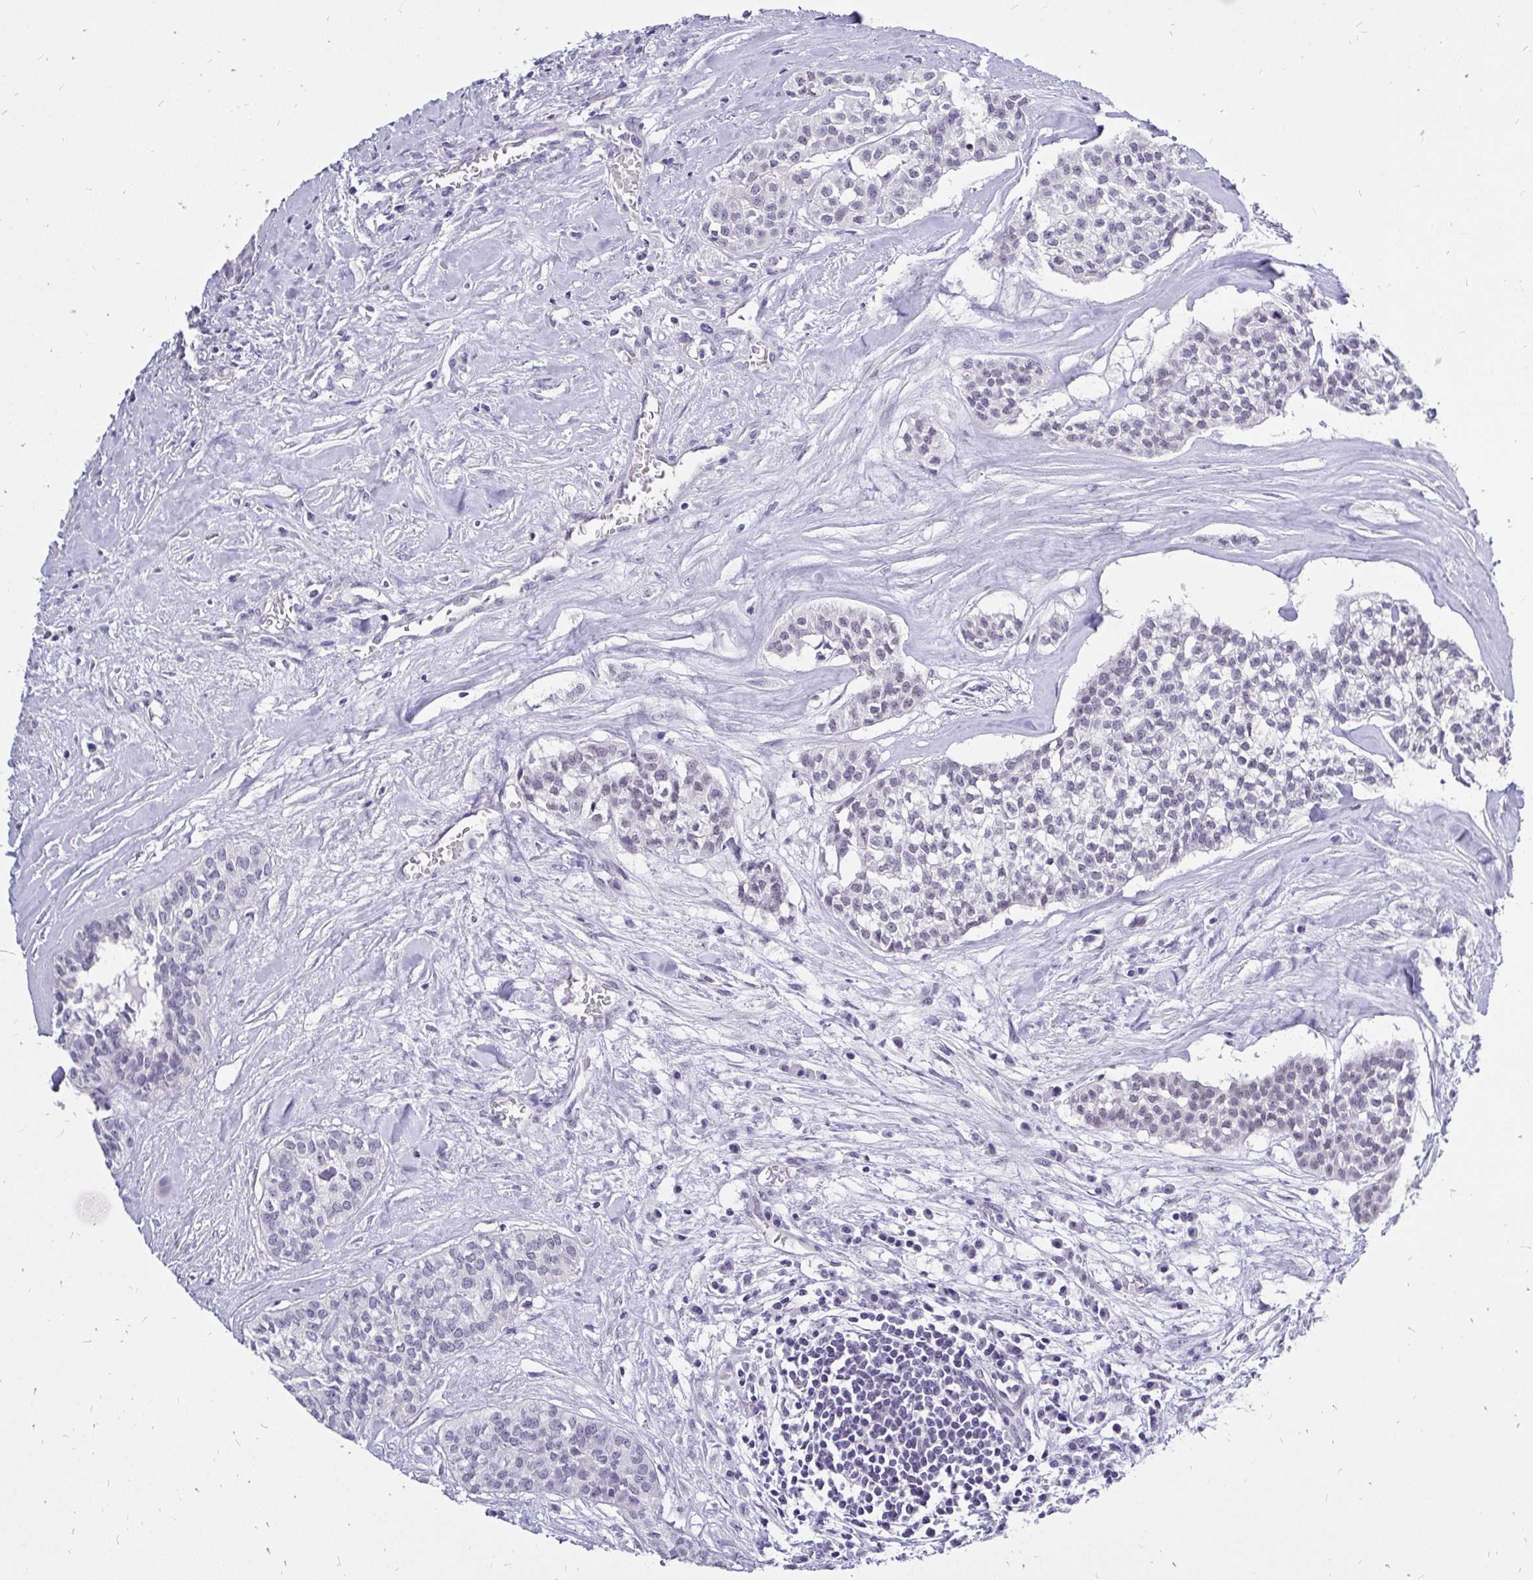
{"staining": {"intensity": "negative", "quantity": "none", "location": "none"}, "tissue": "head and neck cancer", "cell_type": "Tumor cells", "image_type": "cancer", "snomed": [{"axis": "morphology", "description": "Adenocarcinoma, NOS"}, {"axis": "topography", "description": "Head-Neck"}], "caption": "Immunohistochemical staining of human head and neck cancer (adenocarcinoma) exhibits no significant expression in tumor cells.", "gene": "ZNF860", "patient": {"sex": "male", "age": 81}}